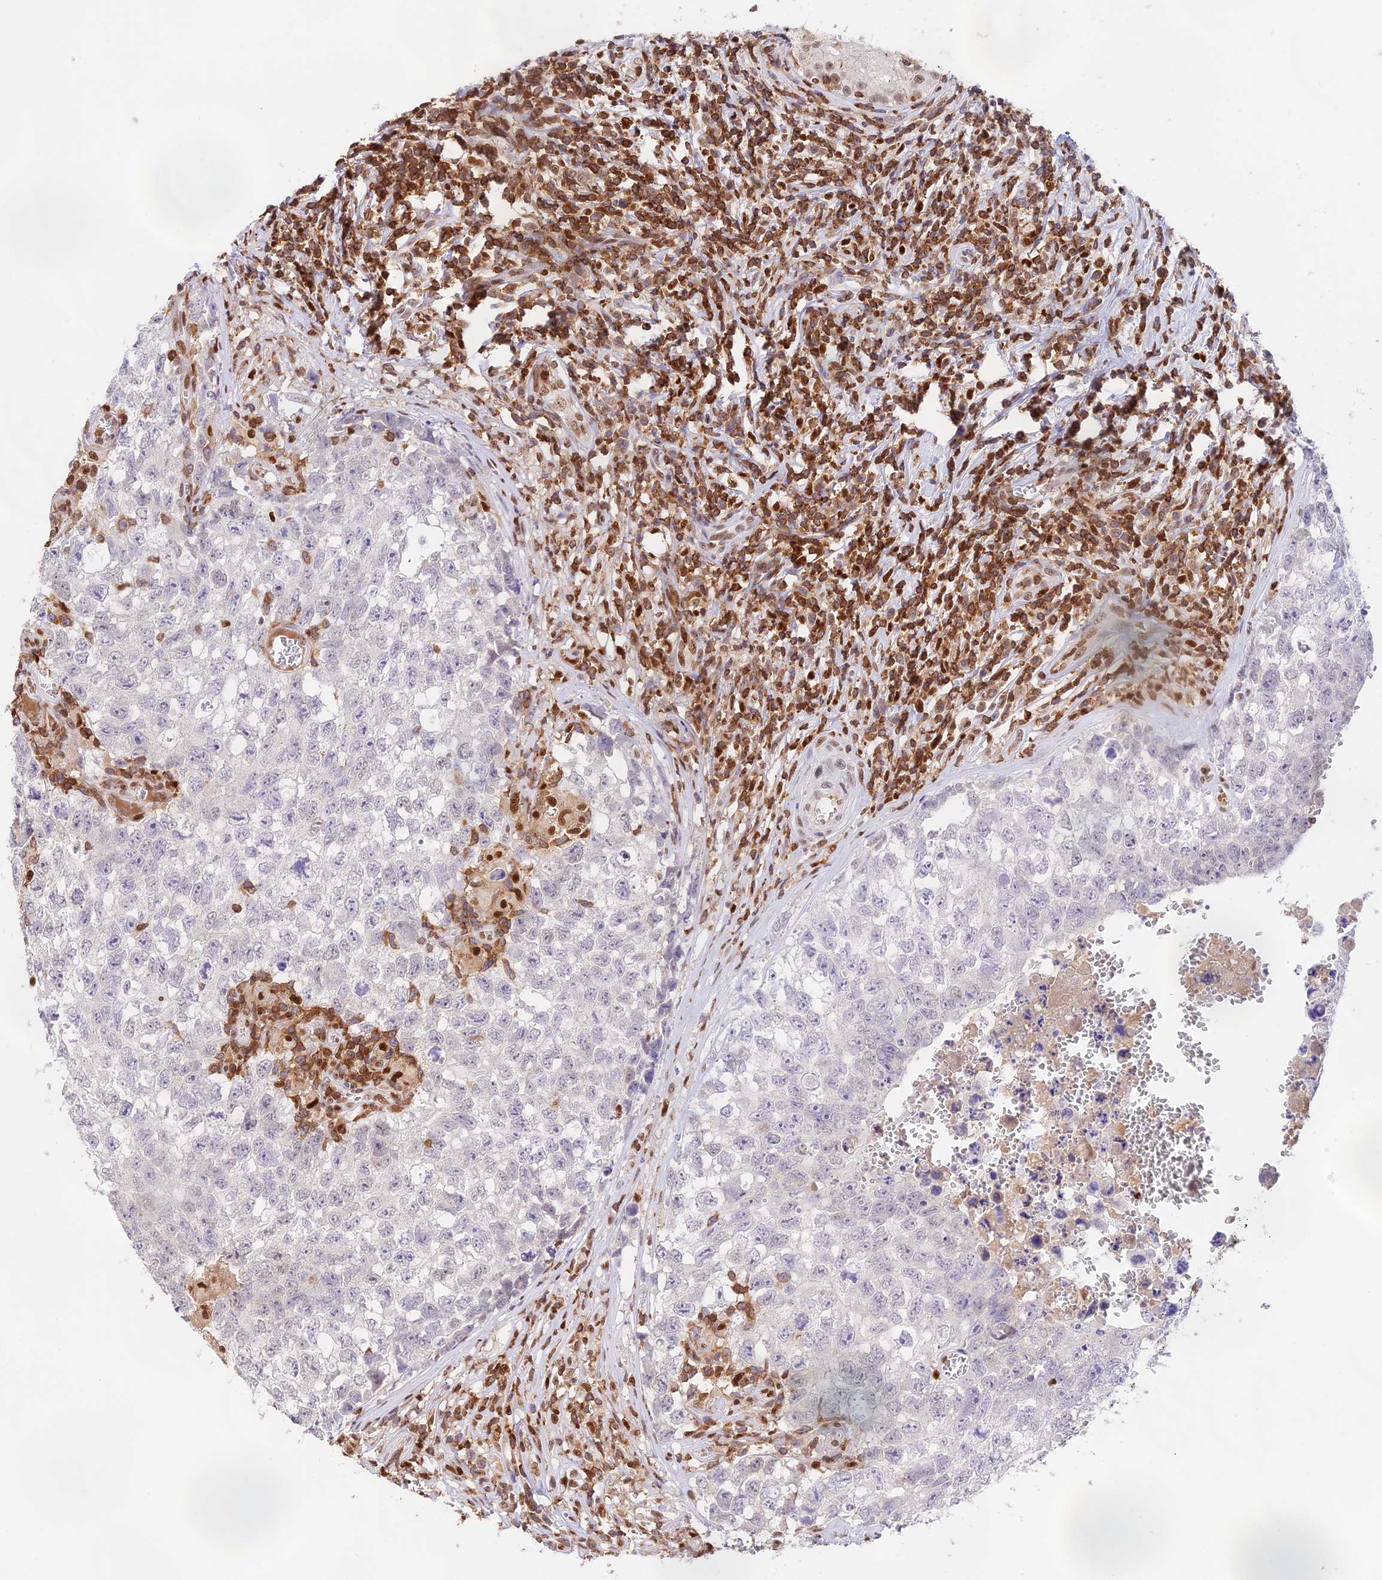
{"staining": {"intensity": "negative", "quantity": "none", "location": "none"}, "tissue": "testis cancer", "cell_type": "Tumor cells", "image_type": "cancer", "snomed": [{"axis": "morphology", "description": "Seminoma, NOS"}, {"axis": "morphology", "description": "Carcinoma, Embryonal, NOS"}, {"axis": "topography", "description": "Testis"}], "caption": "Immunohistochemical staining of human testis seminoma demonstrates no significant expression in tumor cells.", "gene": "DENND1C", "patient": {"sex": "male", "age": 29}}